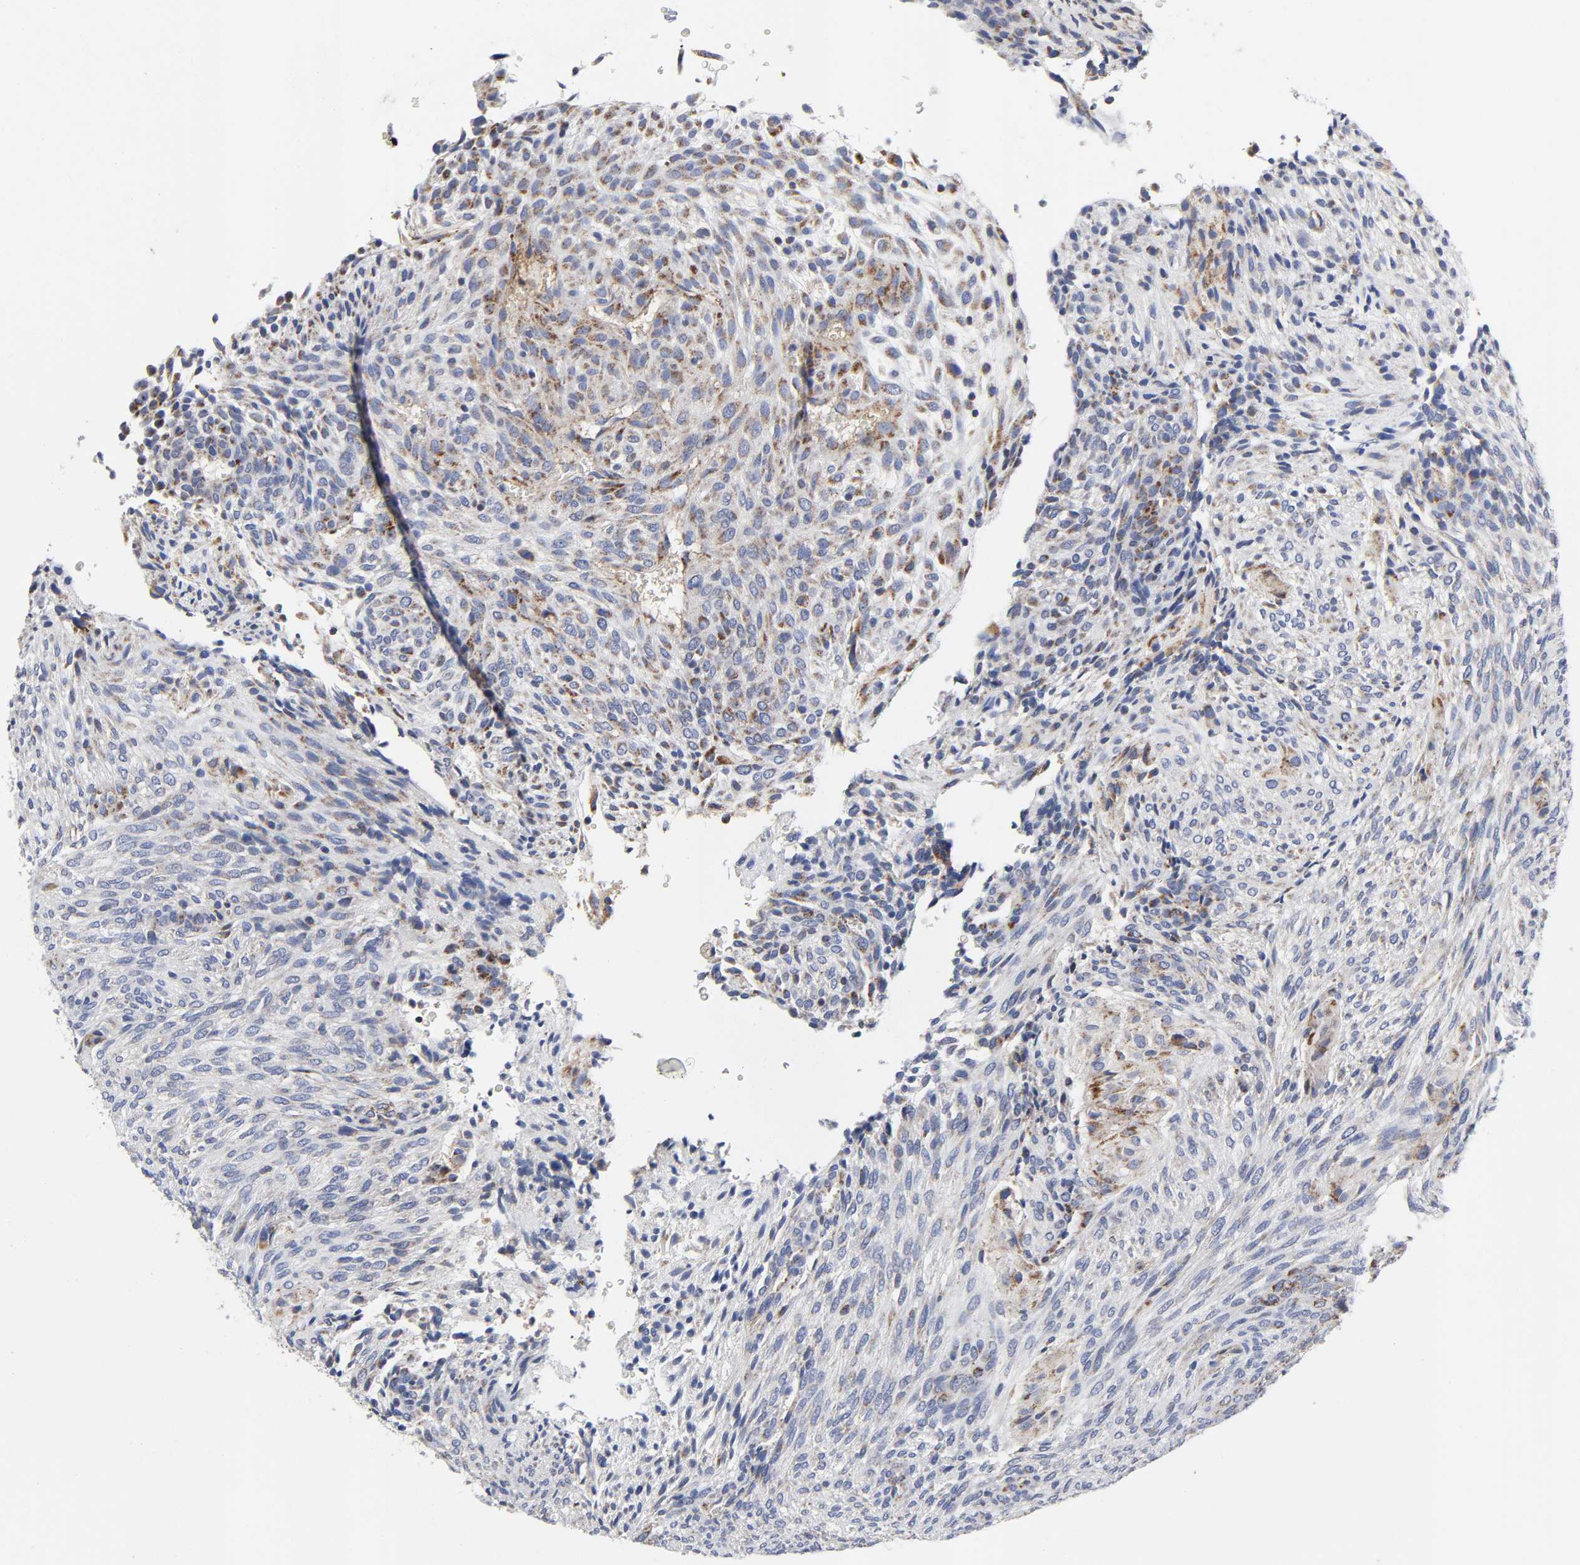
{"staining": {"intensity": "weak", "quantity": "<25%", "location": "cytoplasmic/membranous"}, "tissue": "glioma", "cell_type": "Tumor cells", "image_type": "cancer", "snomed": [{"axis": "morphology", "description": "Glioma, malignant, High grade"}, {"axis": "topography", "description": "Cerebral cortex"}], "caption": "Immunohistochemistry micrograph of neoplastic tissue: malignant glioma (high-grade) stained with DAB reveals no significant protein staining in tumor cells.", "gene": "AOPEP", "patient": {"sex": "female", "age": 55}}